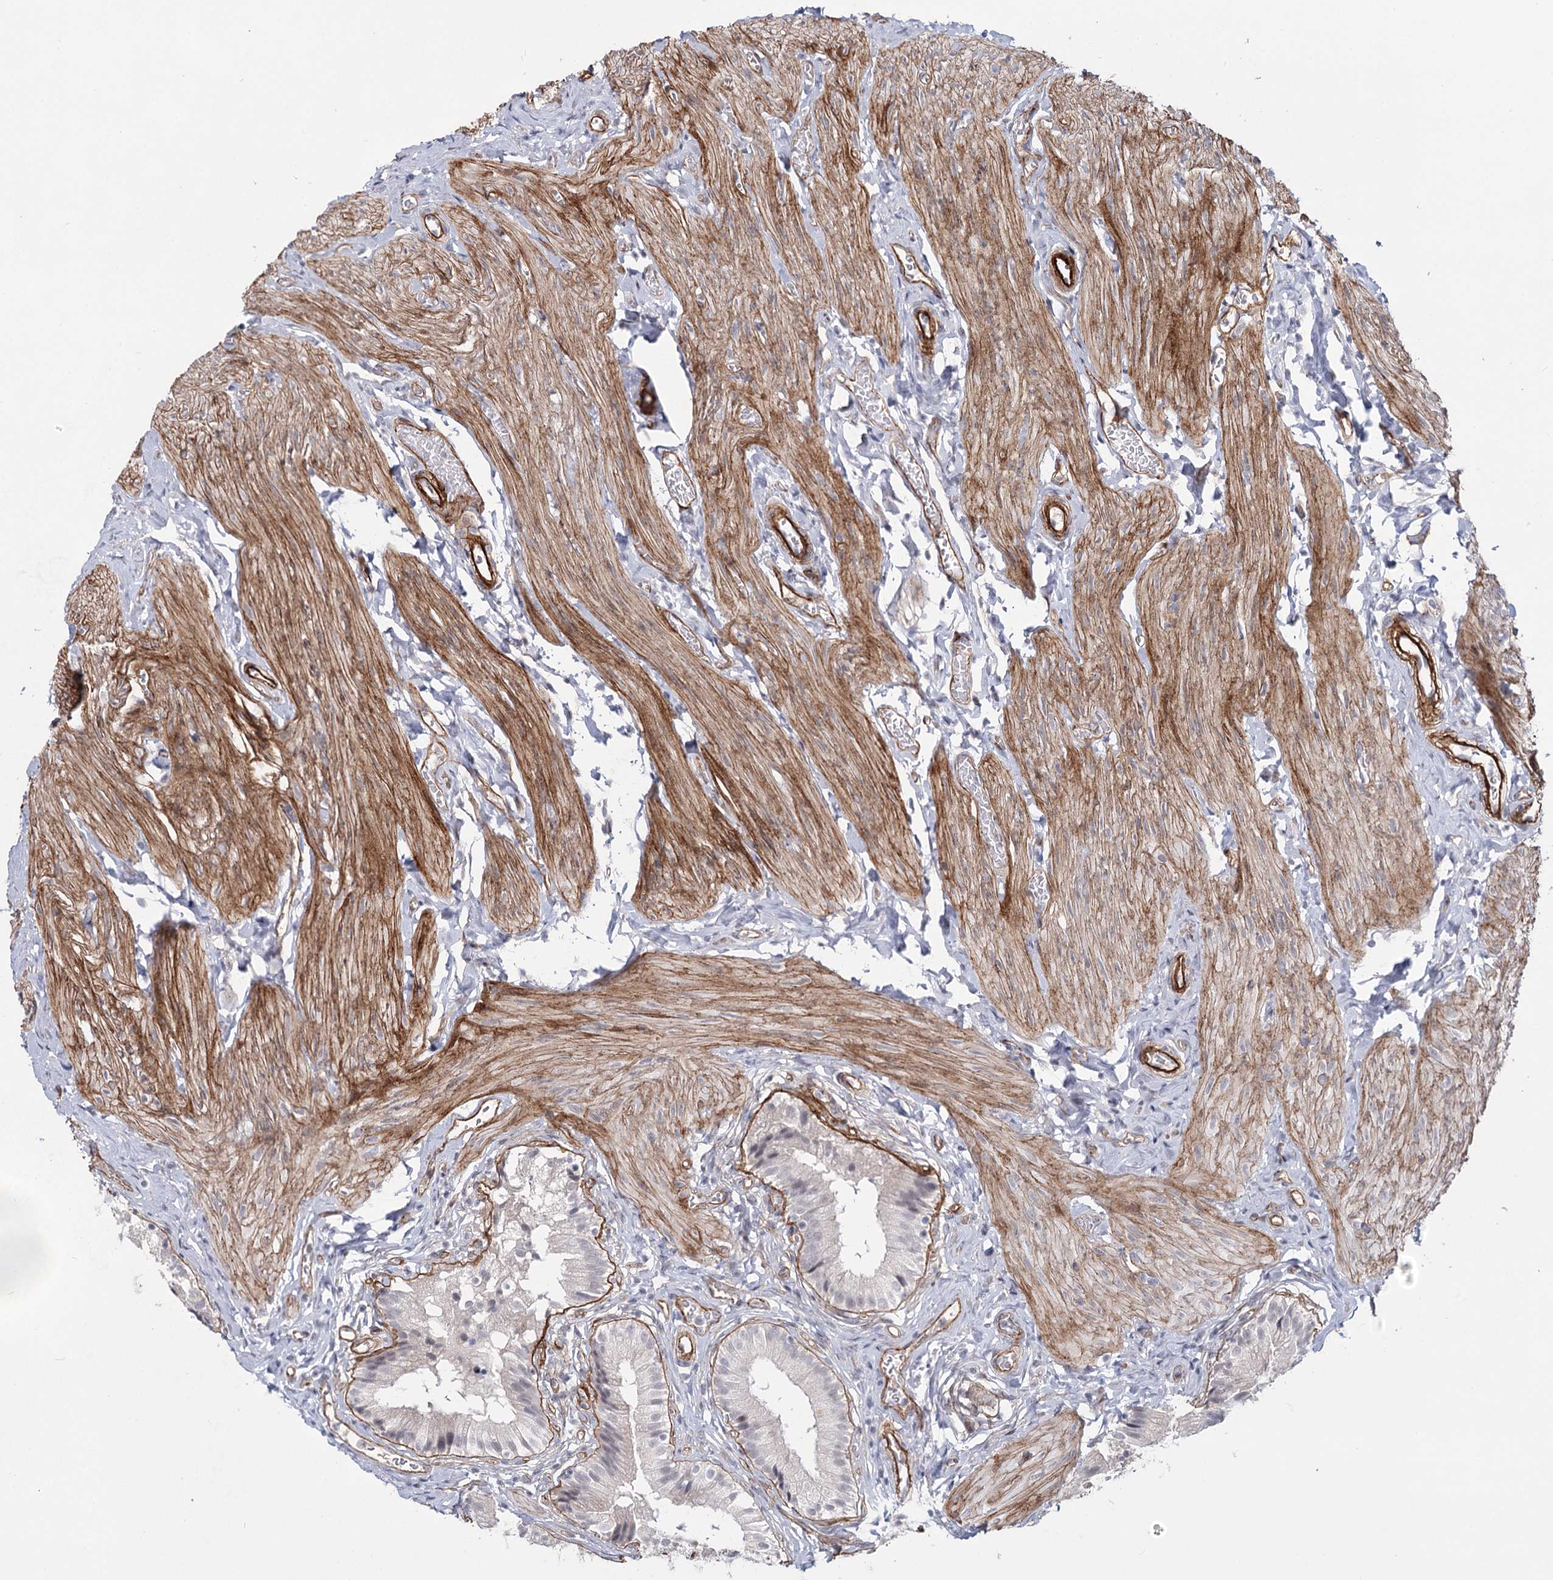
{"staining": {"intensity": "moderate", "quantity": "<25%", "location": "cytoplasmic/membranous"}, "tissue": "gallbladder", "cell_type": "Glandular cells", "image_type": "normal", "snomed": [{"axis": "morphology", "description": "Normal tissue, NOS"}, {"axis": "topography", "description": "Gallbladder"}], "caption": "A micrograph of human gallbladder stained for a protein reveals moderate cytoplasmic/membranous brown staining in glandular cells.", "gene": "ATL2", "patient": {"sex": "female", "age": 47}}